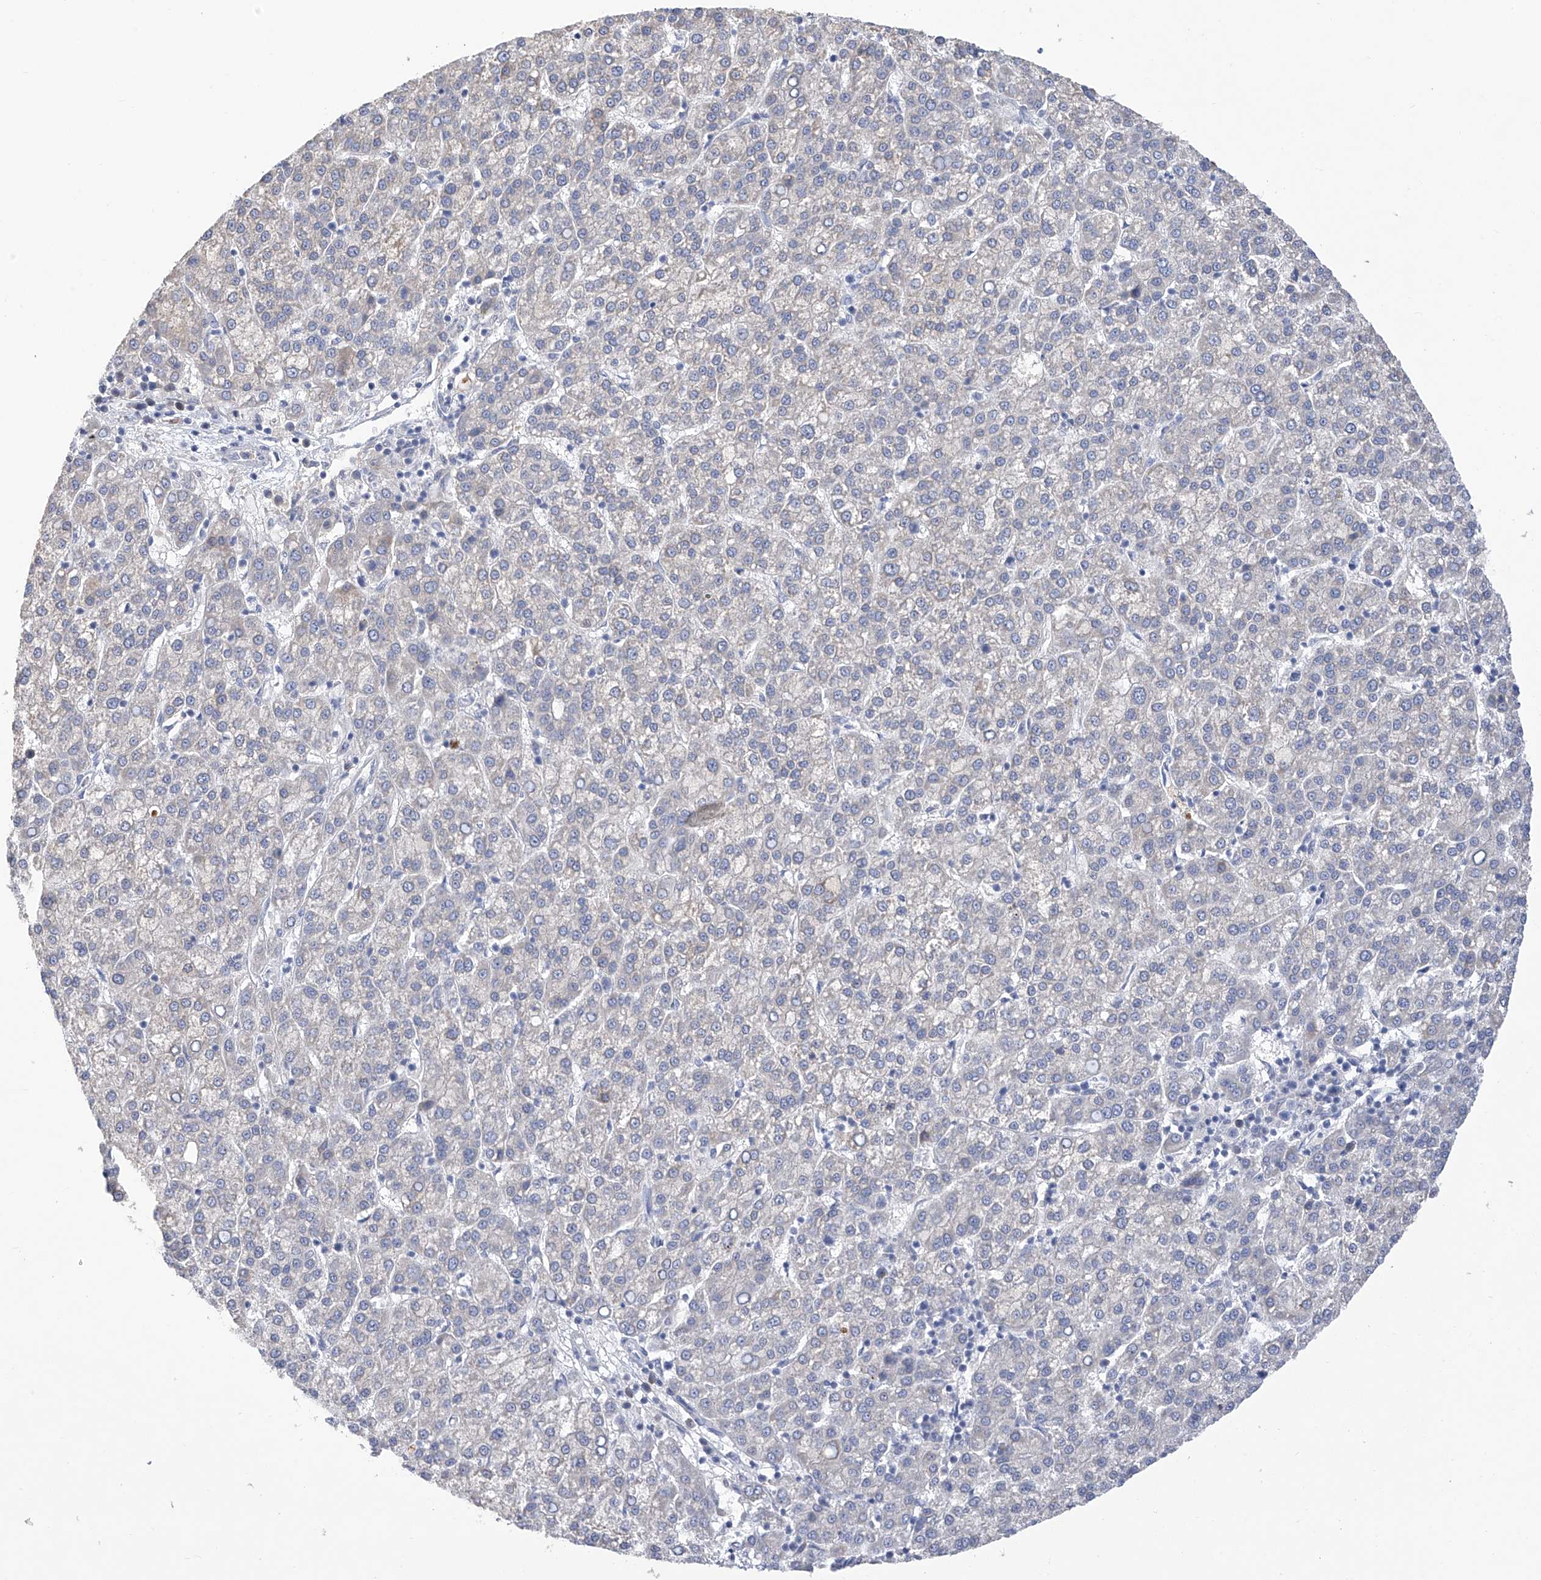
{"staining": {"intensity": "negative", "quantity": "none", "location": "none"}, "tissue": "liver cancer", "cell_type": "Tumor cells", "image_type": "cancer", "snomed": [{"axis": "morphology", "description": "Carcinoma, Hepatocellular, NOS"}, {"axis": "topography", "description": "Liver"}], "caption": "High magnification brightfield microscopy of liver cancer (hepatocellular carcinoma) stained with DAB (brown) and counterstained with hematoxylin (blue): tumor cells show no significant expression. (DAB (3,3'-diaminobenzidine) immunohistochemistry visualized using brightfield microscopy, high magnification).", "gene": "SLCO4A1", "patient": {"sex": "female", "age": 58}}